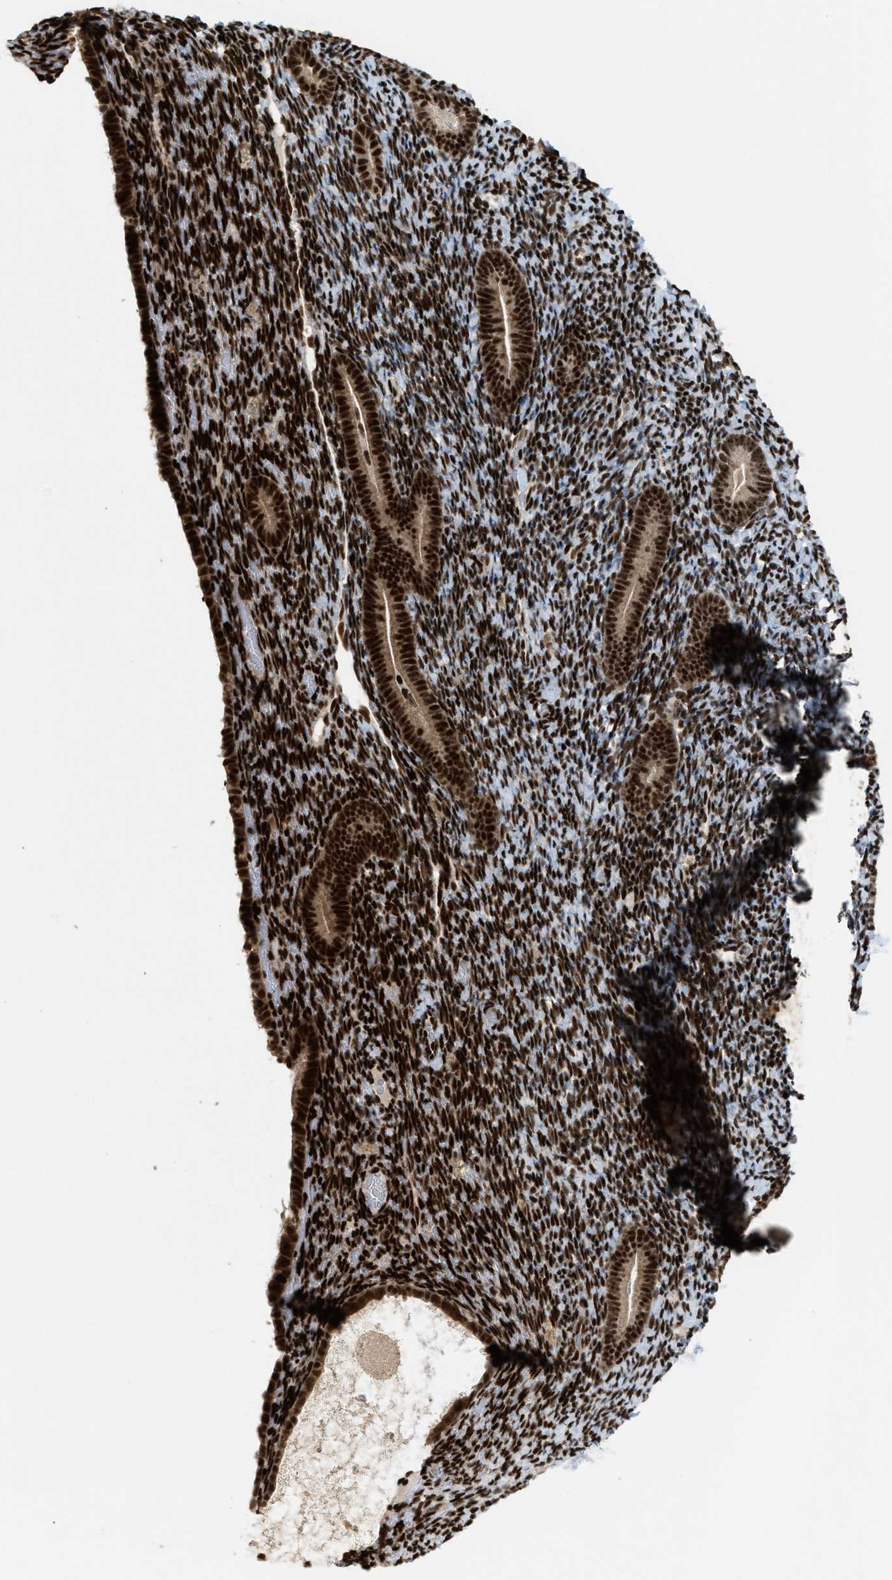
{"staining": {"intensity": "strong", "quantity": "25%-75%", "location": "nuclear"}, "tissue": "endometrium", "cell_type": "Cells in endometrial stroma", "image_type": "normal", "snomed": [{"axis": "morphology", "description": "Normal tissue, NOS"}, {"axis": "topography", "description": "Endometrium"}], "caption": "This photomicrograph shows benign endometrium stained with IHC to label a protein in brown. The nuclear of cells in endometrial stroma show strong positivity for the protein. Nuclei are counter-stained blue.", "gene": "ZNF22", "patient": {"sex": "female", "age": 51}}